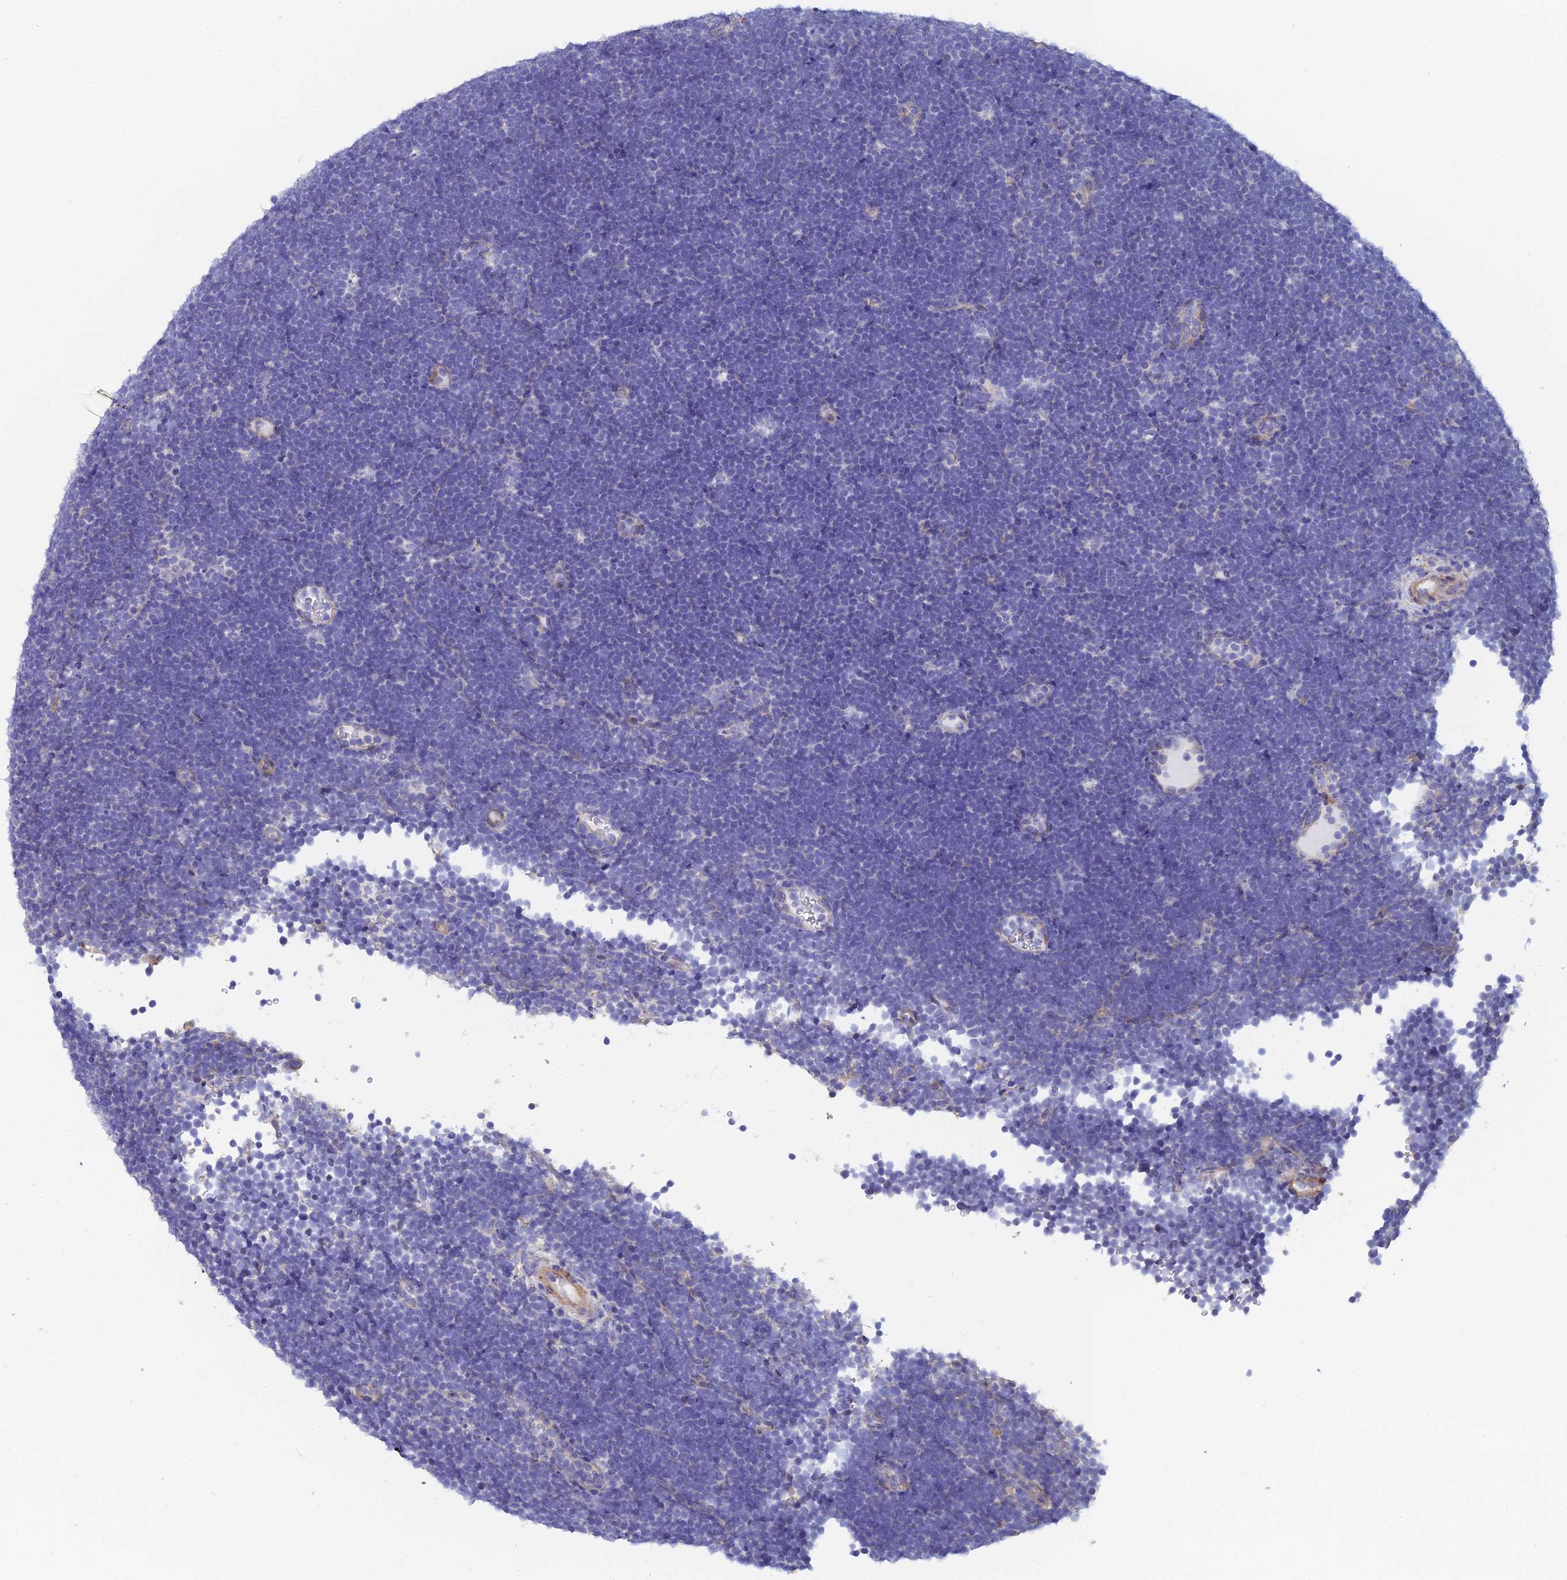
{"staining": {"intensity": "negative", "quantity": "none", "location": "none"}, "tissue": "lymphoma", "cell_type": "Tumor cells", "image_type": "cancer", "snomed": [{"axis": "morphology", "description": "Malignant lymphoma, non-Hodgkin's type, High grade"}, {"axis": "topography", "description": "Lymph node"}], "caption": "Tumor cells show no significant expression in lymphoma.", "gene": "PCDHA5", "patient": {"sex": "male", "age": 13}}